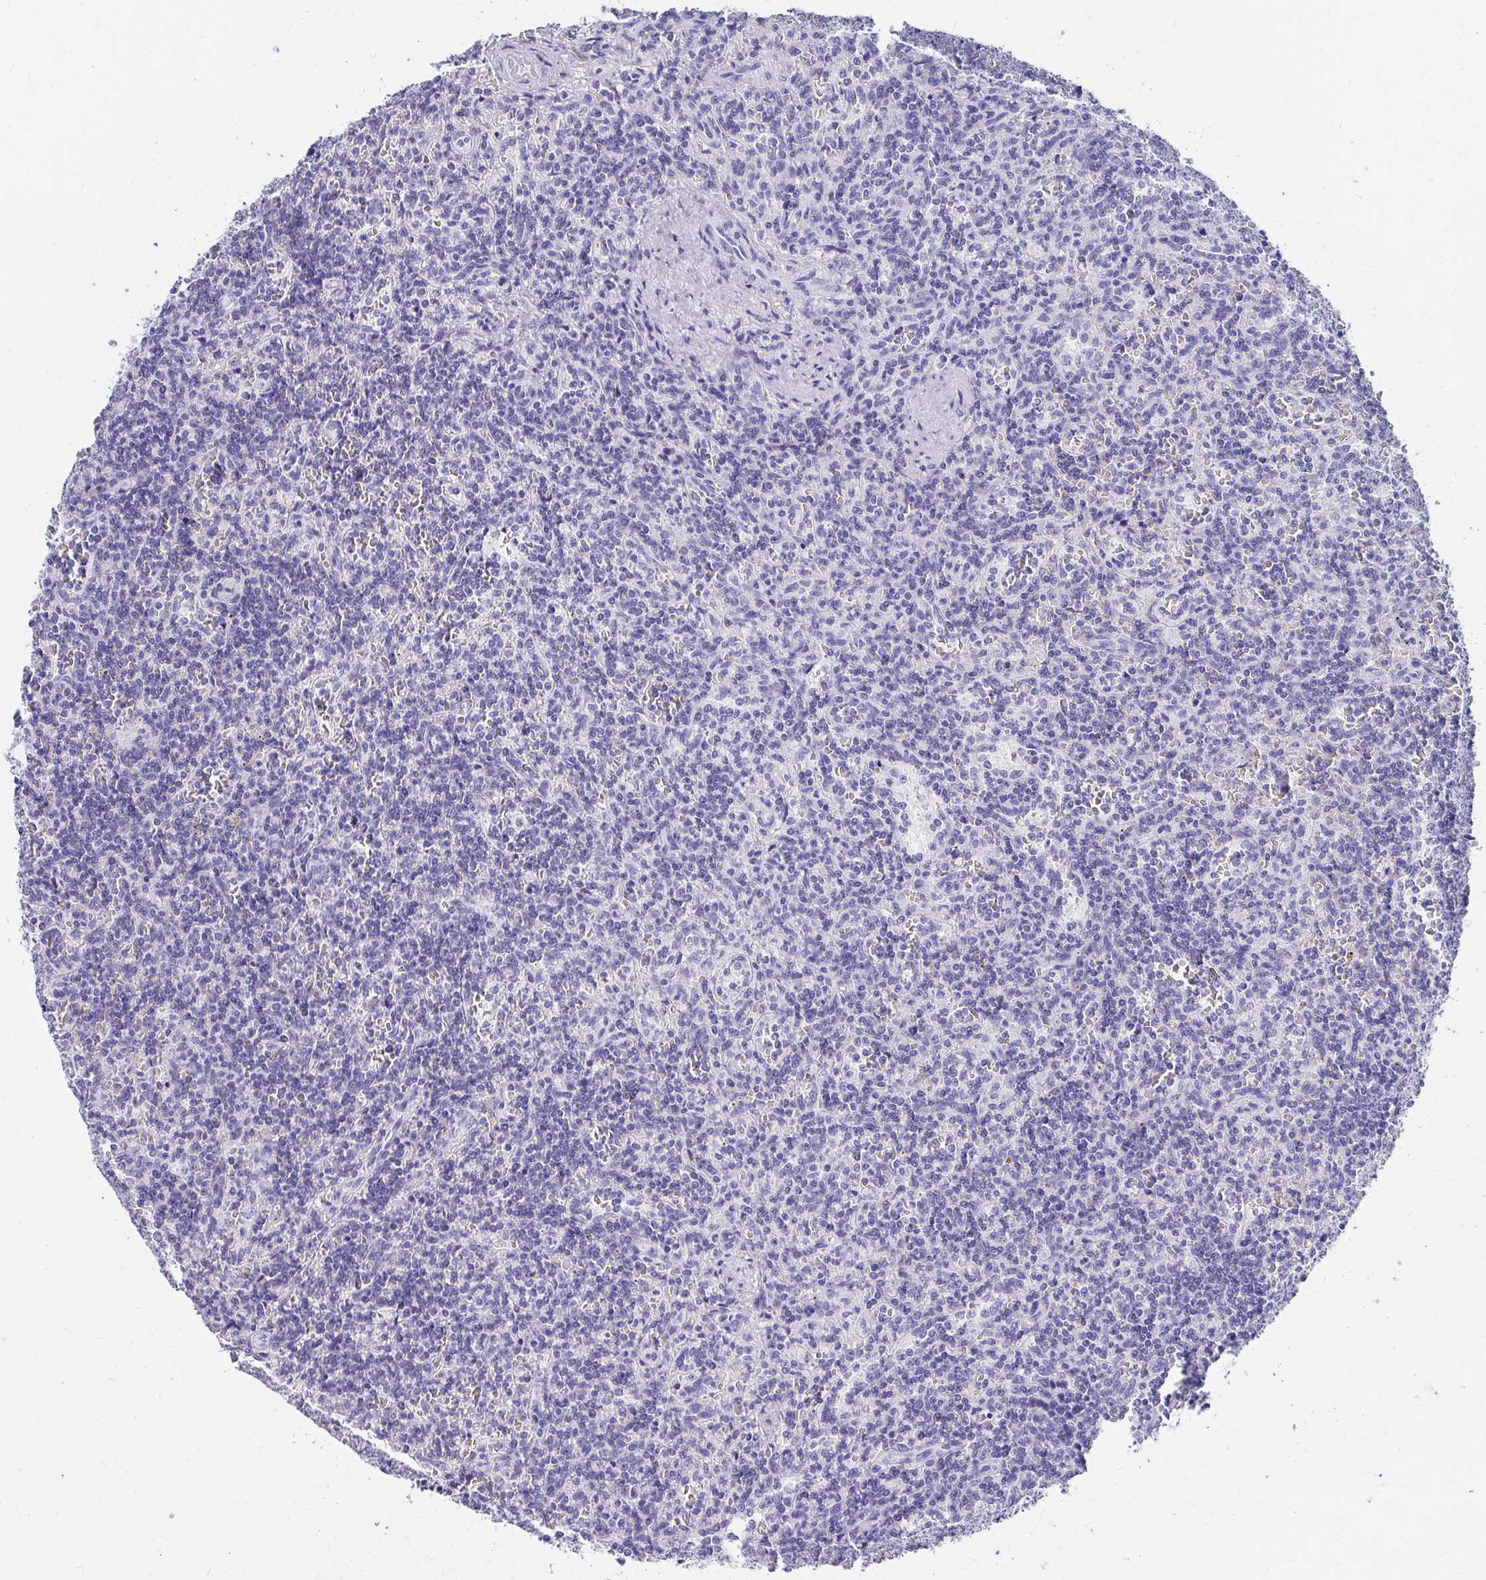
{"staining": {"intensity": "negative", "quantity": "none", "location": "none"}, "tissue": "lymphoma", "cell_type": "Tumor cells", "image_type": "cancer", "snomed": [{"axis": "morphology", "description": "Malignant lymphoma, non-Hodgkin's type, Low grade"}, {"axis": "topography", "description": "Spleen"}], "caption": "Immunohistochemistry (IHC) image of neoplastic tissue: lymphoma stained with DAB (3,3'-diaminobenzidine) shows no significant protein positivity in tumor cells.", "gene": "DPEP3", "patient": {"sex": "male", "age": 73}}